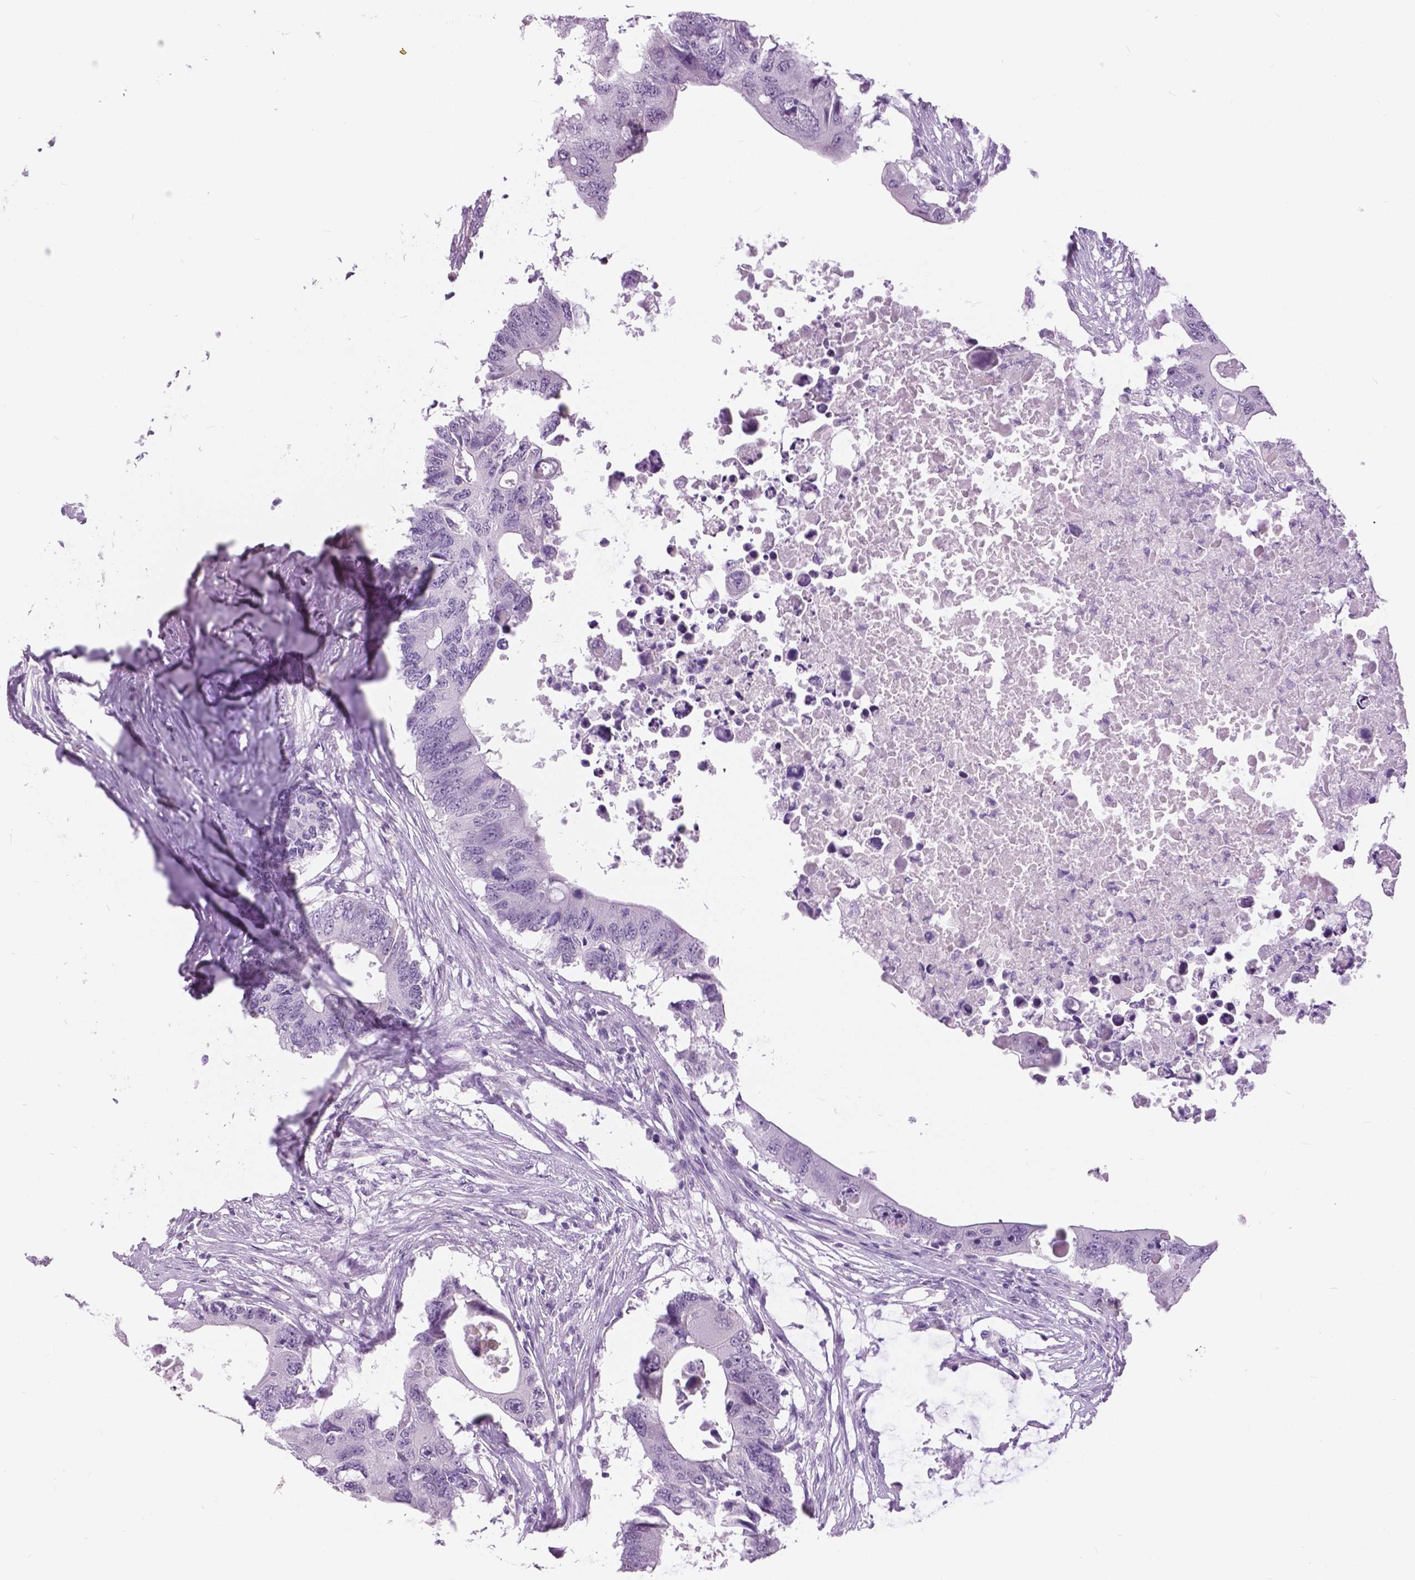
{"staining": {"intensity": "negative", "quantity": "none", "location": "none"}, "tissue": "colorectal cancer", "cell_type": "Tumor cells", "image_type": "cancer", "snomed": [{"axis": "morphology", "description": "Adenocarcinoma, NOS"}, {"axis": "topography", "description": "Colon"}], "caption": "Micrograph shows no significant protein expression in tumor cells of adenocarcinoma (colorectal).", "gene": "MYOM1", "patient": {"sex": "male", "age": 71}}